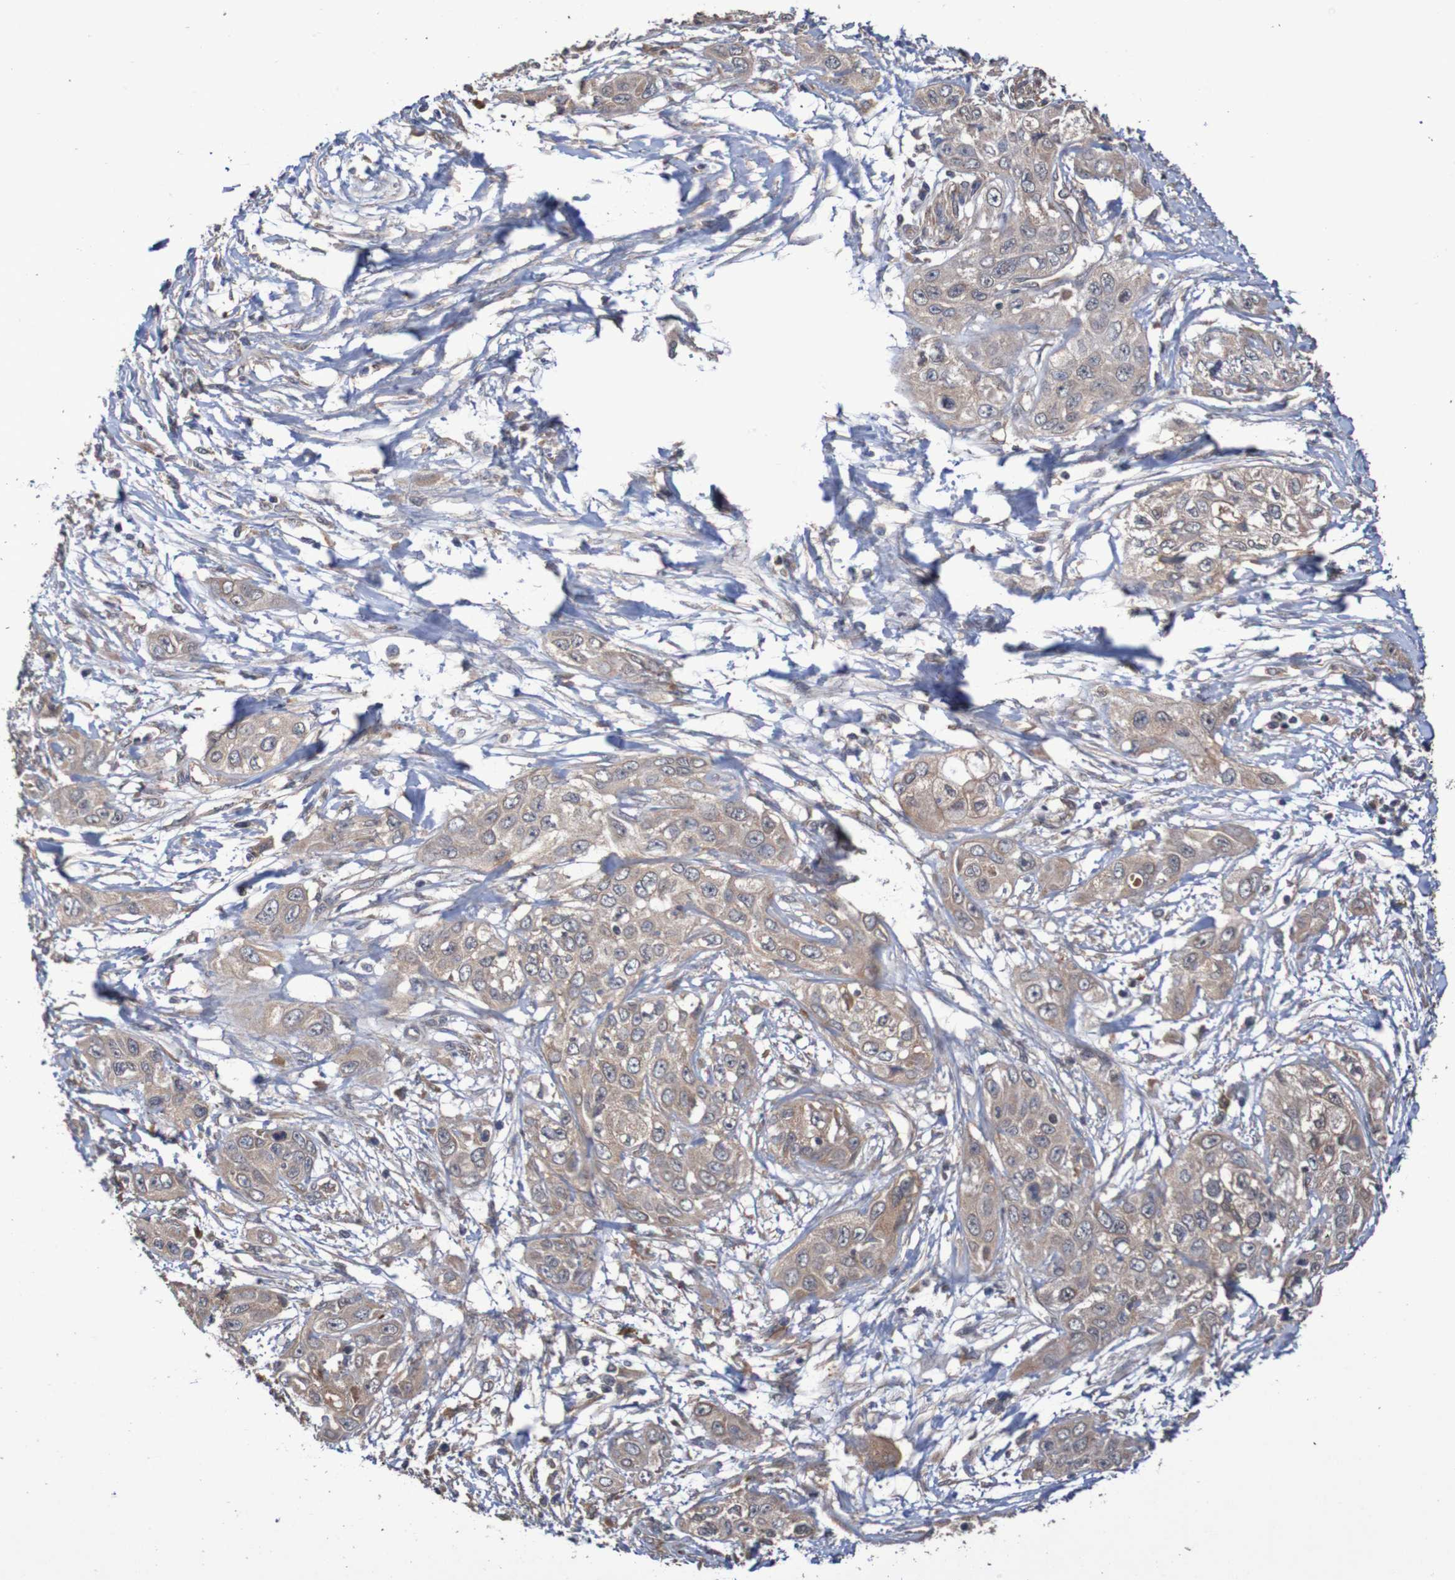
{"staining": {"intensity": "weak", "quantity": ">75%", "location": "cytoplasmic/membranous"}, "tissue": "pancreatic cancer", "cell_type": "Tumor cells", "image_type": "cancer", "snomed": [{"axis": "morphology", "description": "Adenocarcinoma, NOS"}, {"axis": "topography", "description": "Pancreas"}], "caption": "Protein staining demonstrates weak cytoplasmic/membranous positivity in about >75% of tumor cells in pancreatic cancer (adenocarcinoma).", "gene": "PHYH", "patient": {"sex": "female", "age": 70}}